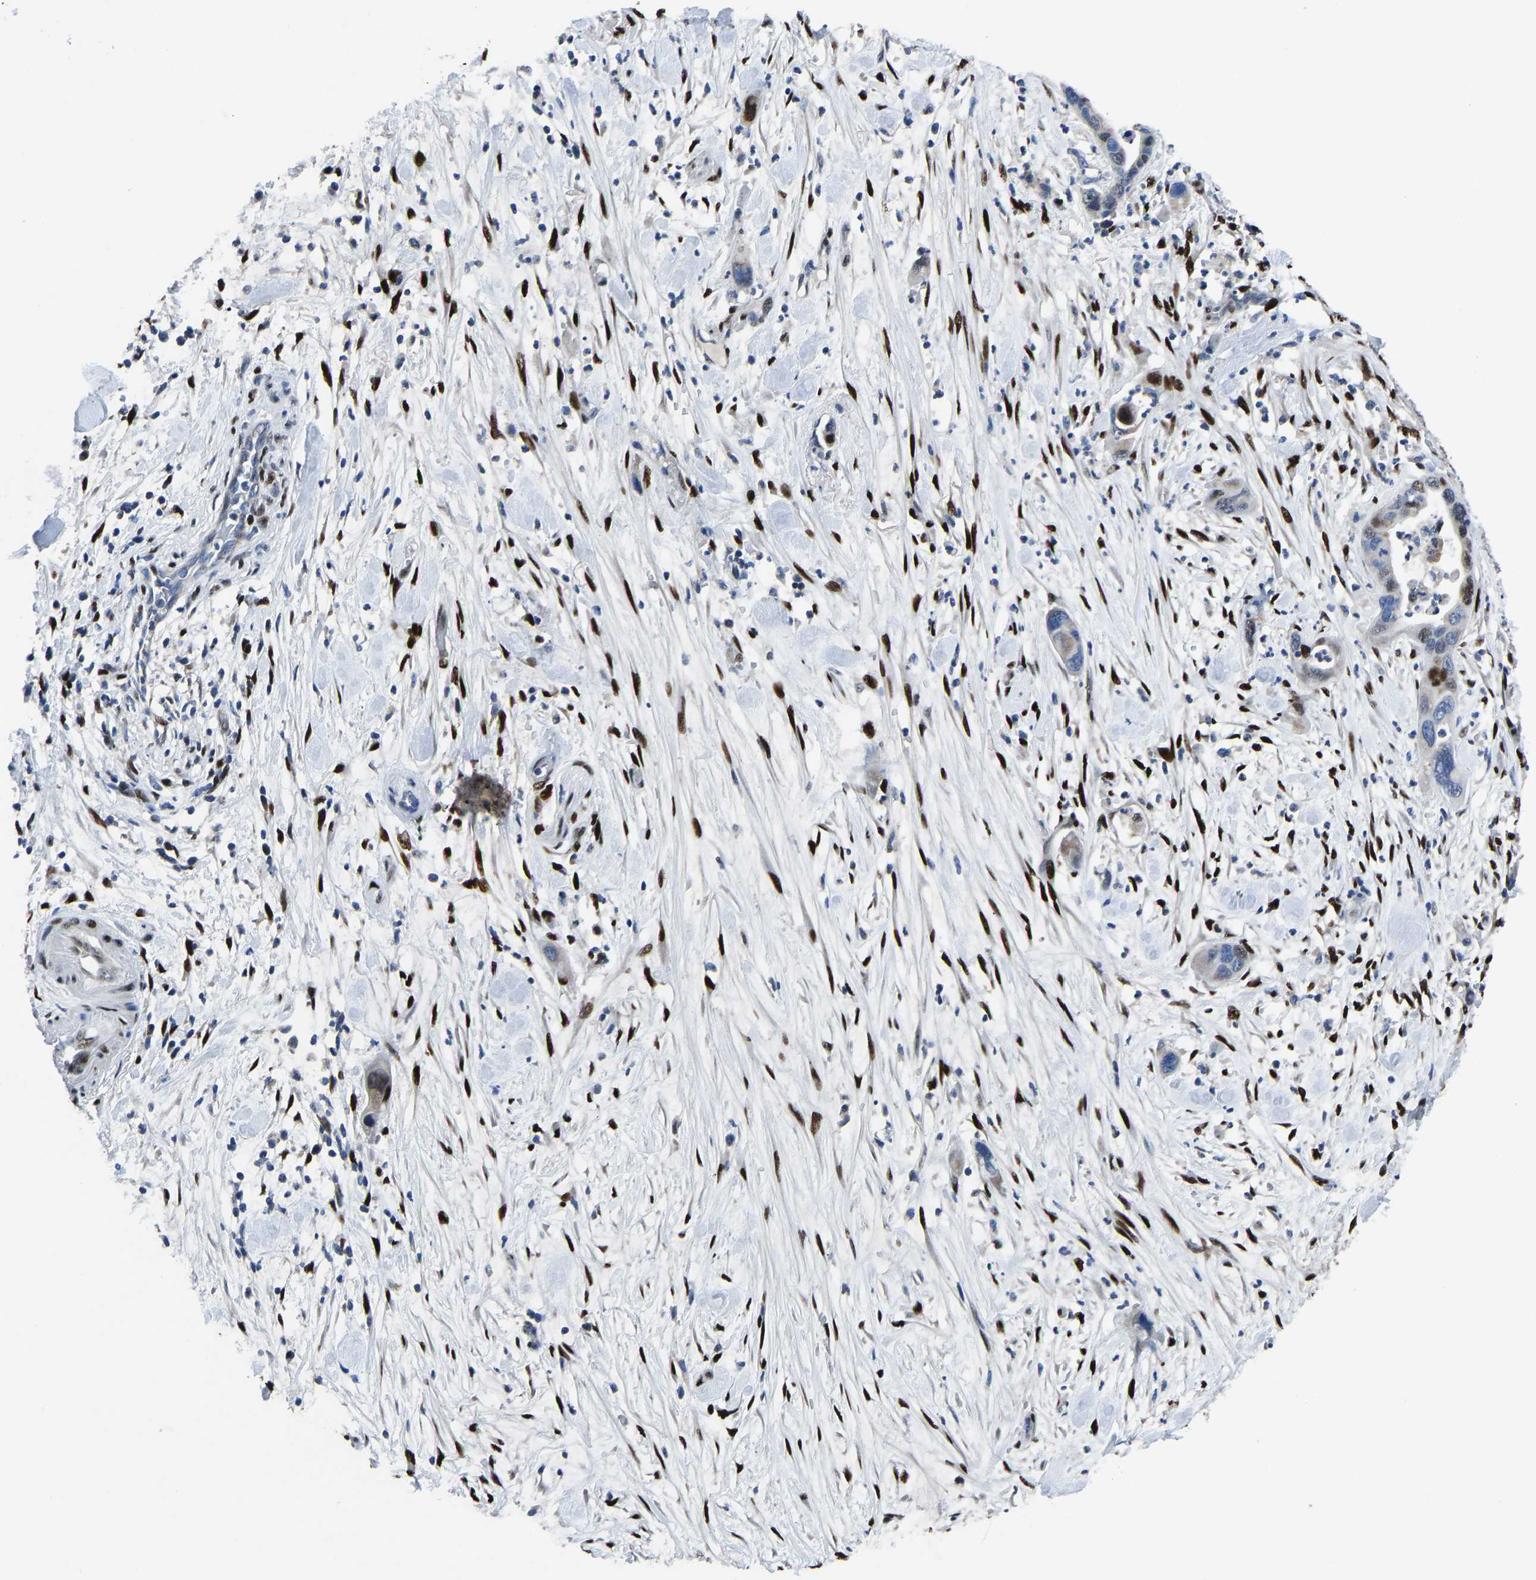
{"staining": {"intensity": "weak", "quantity": "<25%", "location": "nuclear"}, "tissue": "pancreatic cancer", "cell_type": "Tumor cells", "image_type": "cancer", "snomed": [{"axis": "morphology", "description": "Adenocarcinoma, NOS"}, {"axis": "topography", "description": "Pancreas"}], "caption": "Immunohistochemical staining of human pancreatic cancer demonstrates no significant expression in tumor cells. (DAB IHC visualized using brightfield microscopy, high magnification).", "gene": "EGR1", "patient": {"sex": "female", "age": 71}}